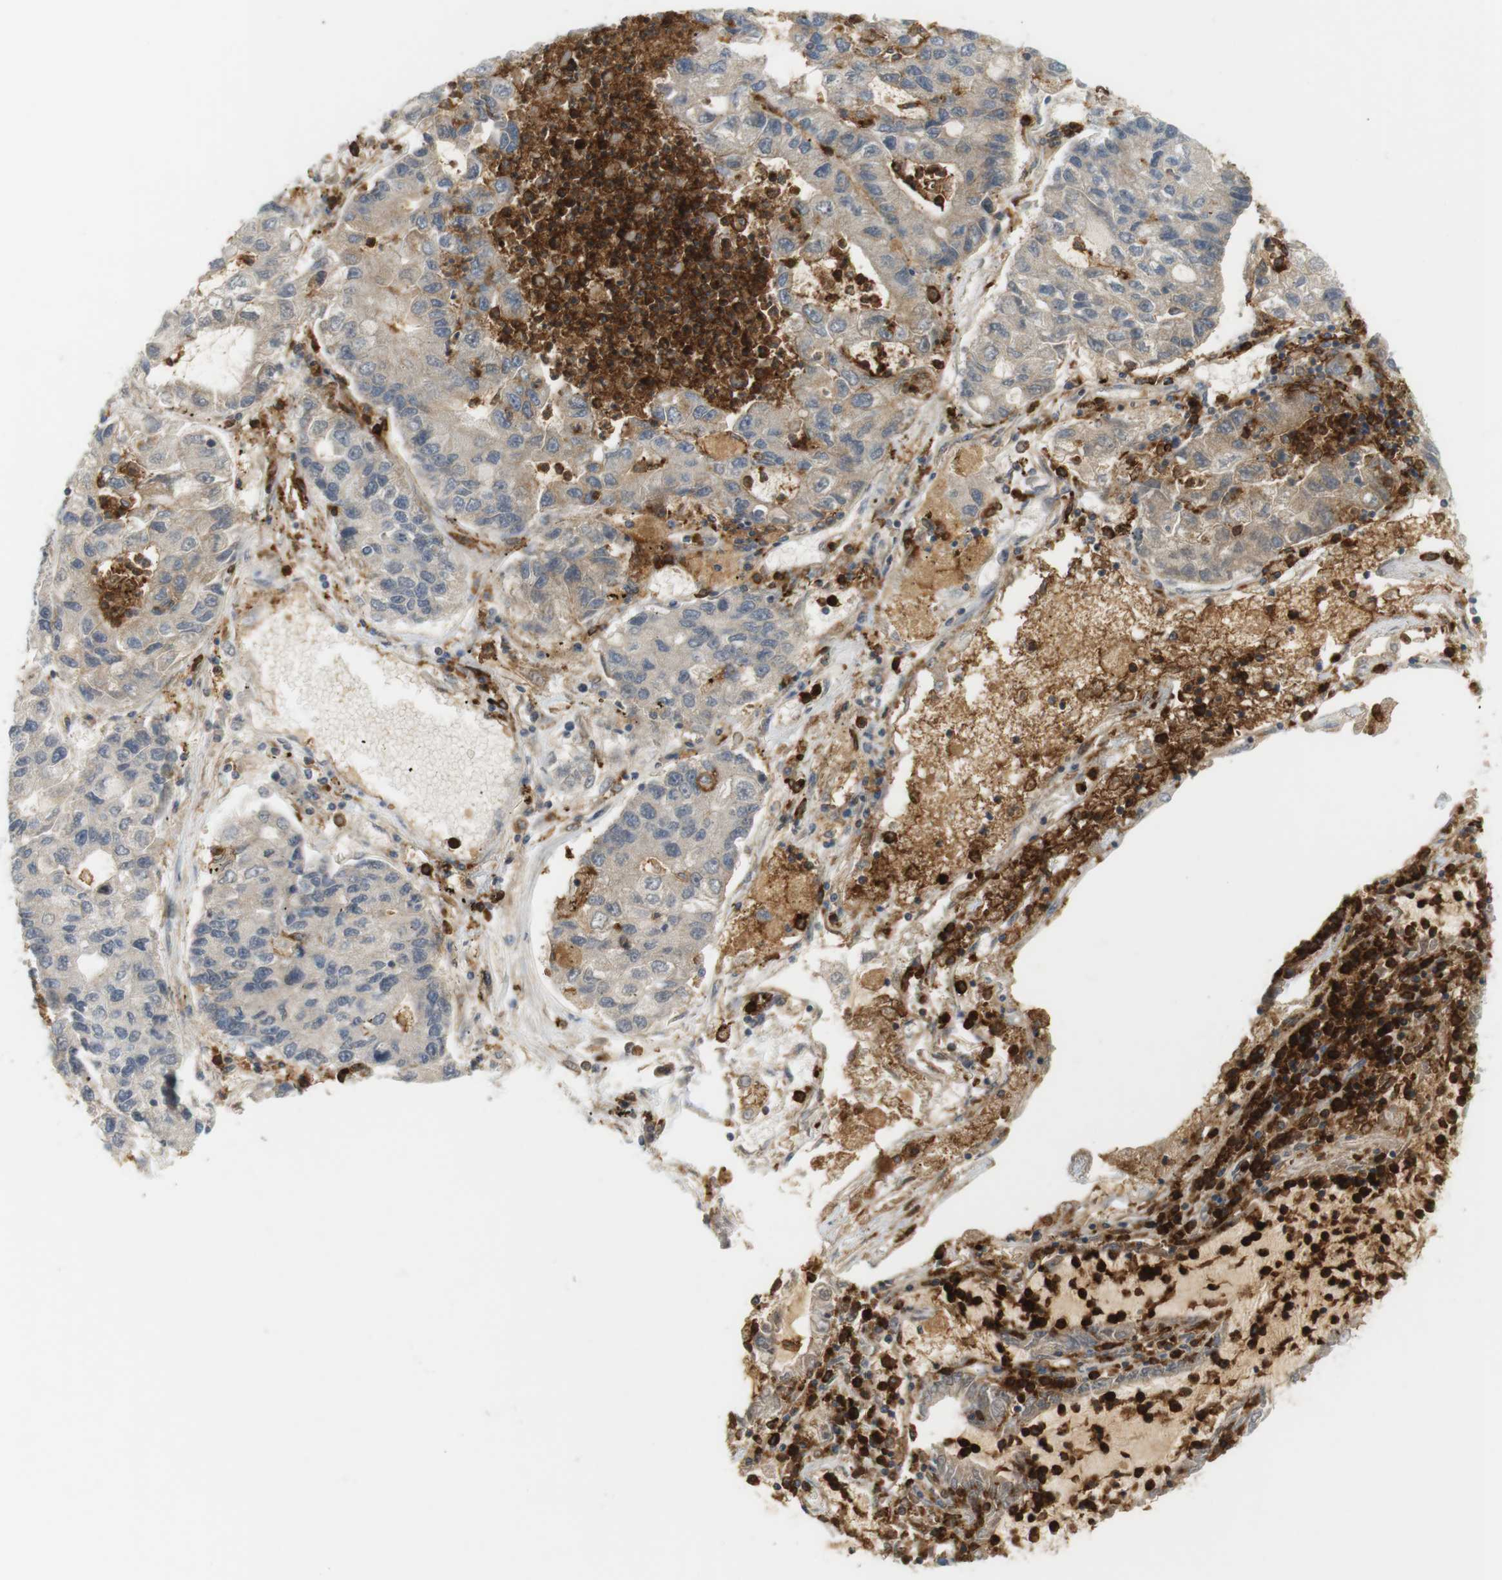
{"staining": {"intensity": "weak", "quantity": "<25%", "location": "cytoplasmic/membranous"}, "tissue": "lung cancer", "cell_type": "Tumor cells", "image_type": "cancer", "snomed": [{"axis": "morphology", "description": "Adenocarcinoma, NOS"}, {"axis": "topography", "description": "Lung"}], "caption": "Protein analysis of lung cancer exhibits no significant staining in tumor cells. (Stains: DAB IHC with hematoxylin counter stain, Microscopy: brightfield microscopy at high magnification).", "gene": "SIRPA", "patient": {"sex": "female", "age": 51}}